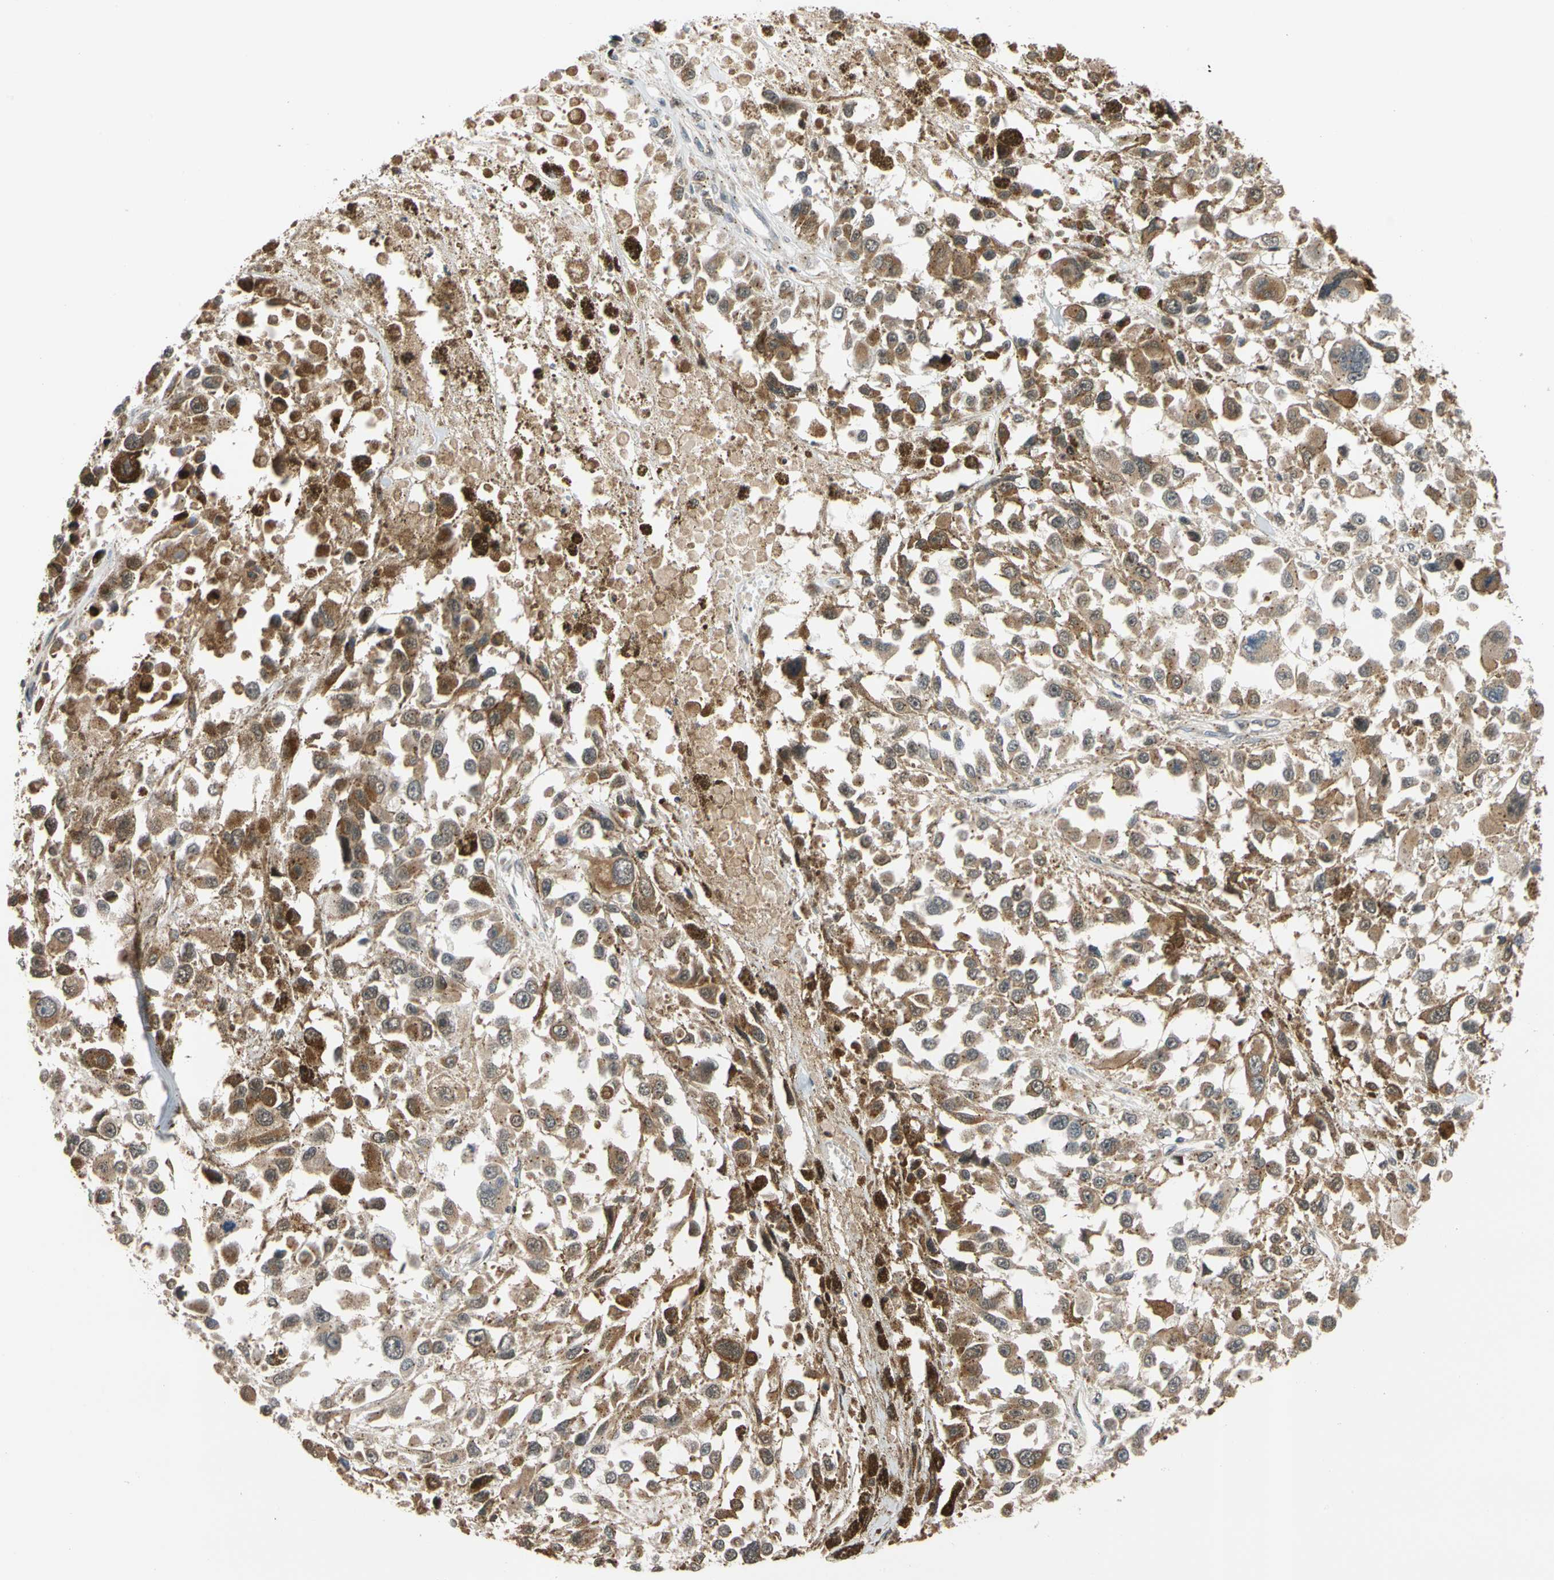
{"staining": {"intensity": "moderate", "quantity": "25%-75%", "location": "cytoplasmic/membranous"}, "tissue": "melanoma", "cell_type": "Tumor cells", "image_type": "cancer", "snomed": [{"axis": "morphology", "description": "Malignant melanoma, Metastatic site"}, {"axis": "topography", "description": "Lymph node"}], "caption": "Protein expression analysis of melanoma demonstrates moderate cytoplasmic/membranous staining in approximately 25%-75% of tumor cells.", "gene": "IP6K2", "patient": {"sex": "male", "age": 59}}